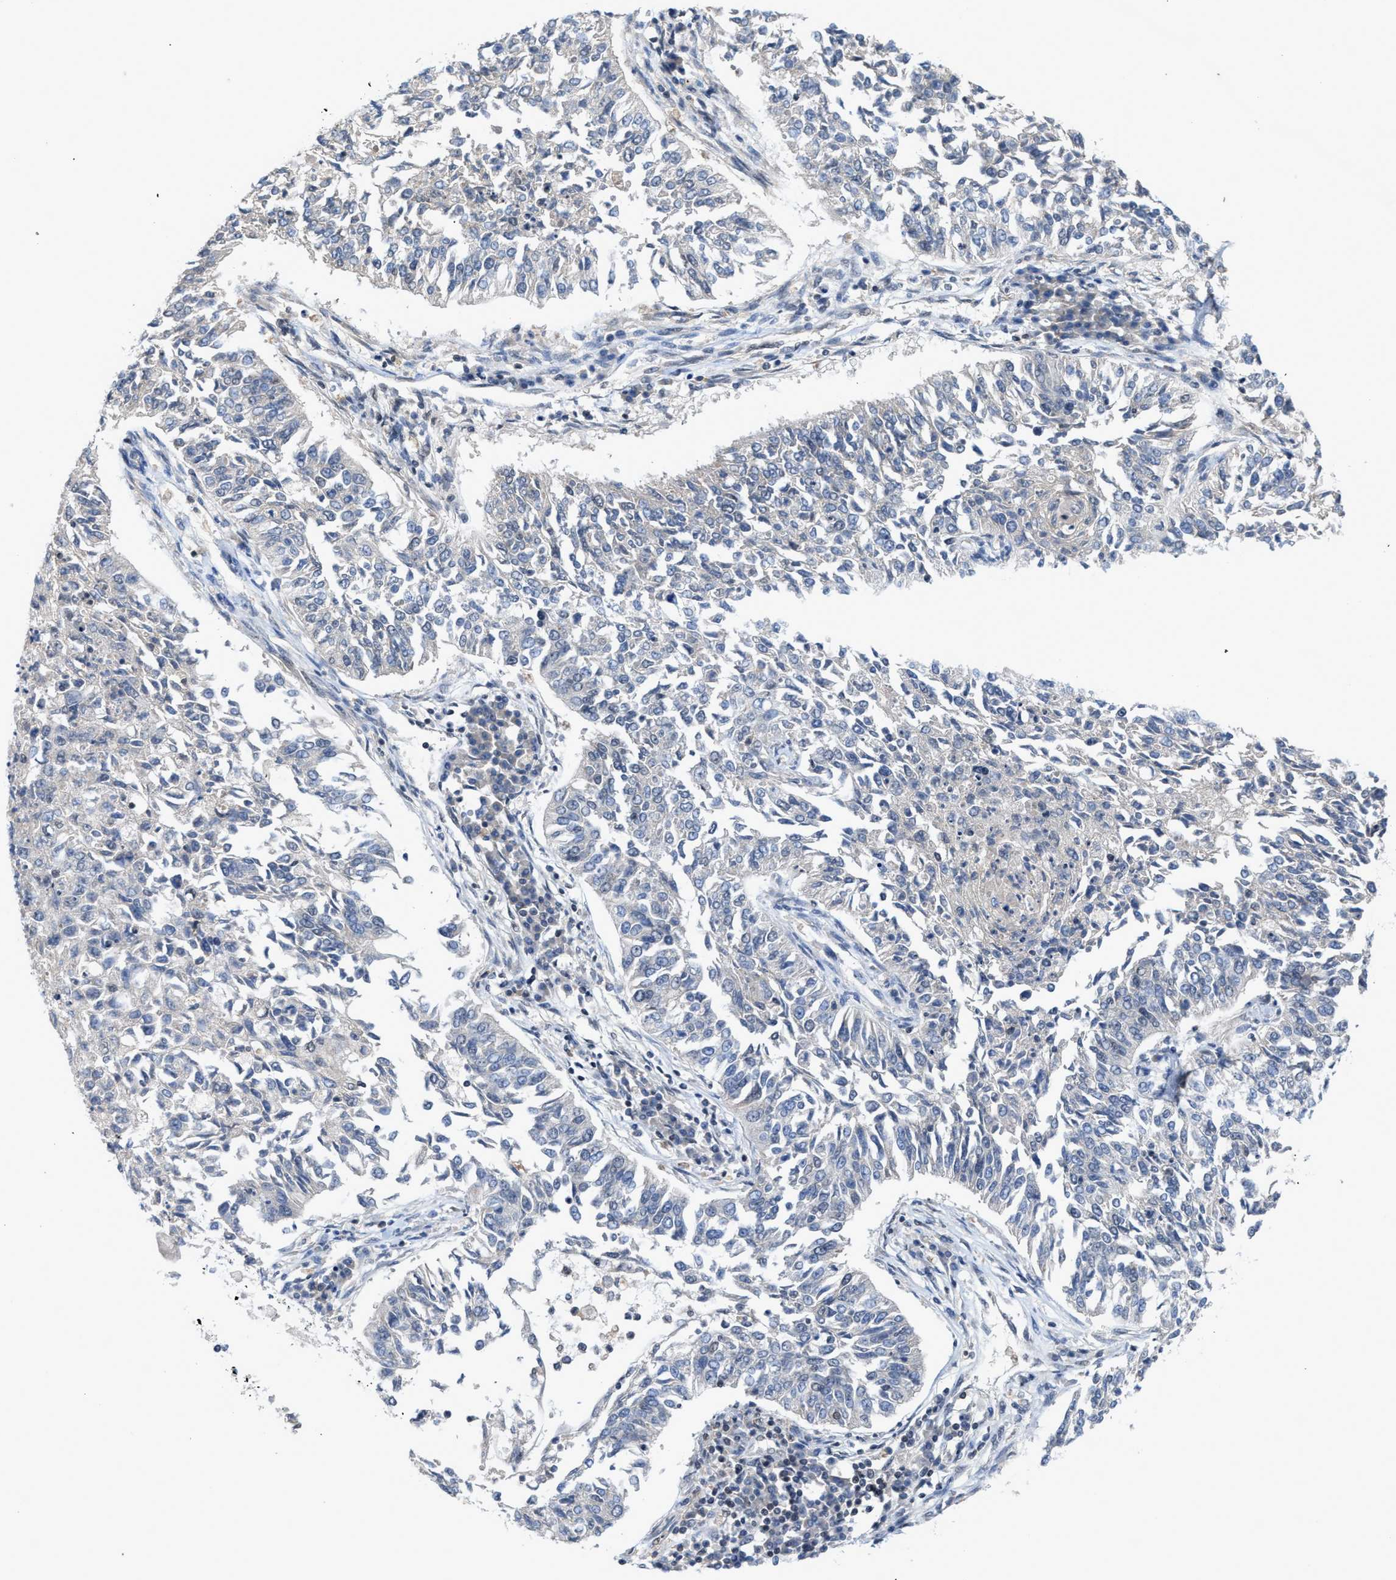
{"staining": {"intensity": "negative", "quantity": "none", "location": "none"}, "tissue": "lung cancer", "cell_type": "Tumor cells", "image_type": "cancer", "snomed": [{"axis": "morphology", "description": "Normal tissue, NOS"}, {"axis": "morphology", "description": "Squamous cell carcinoma, NOS"}, {"axis": "topography", "description": "Cartilage tissue"}, {"axis": "topography", "description": "Bronchus"}, {"axis": "topography", "description": "Lung"}], "caption": "Immunohistochemistry (IHC) histopathology image of squamous cell carcinoma (lung) stained for a protein (brown), which exhibits no staining in tumor cells.", "gene": "FGD3", "patient": {"sex": "female", "age": 49}}